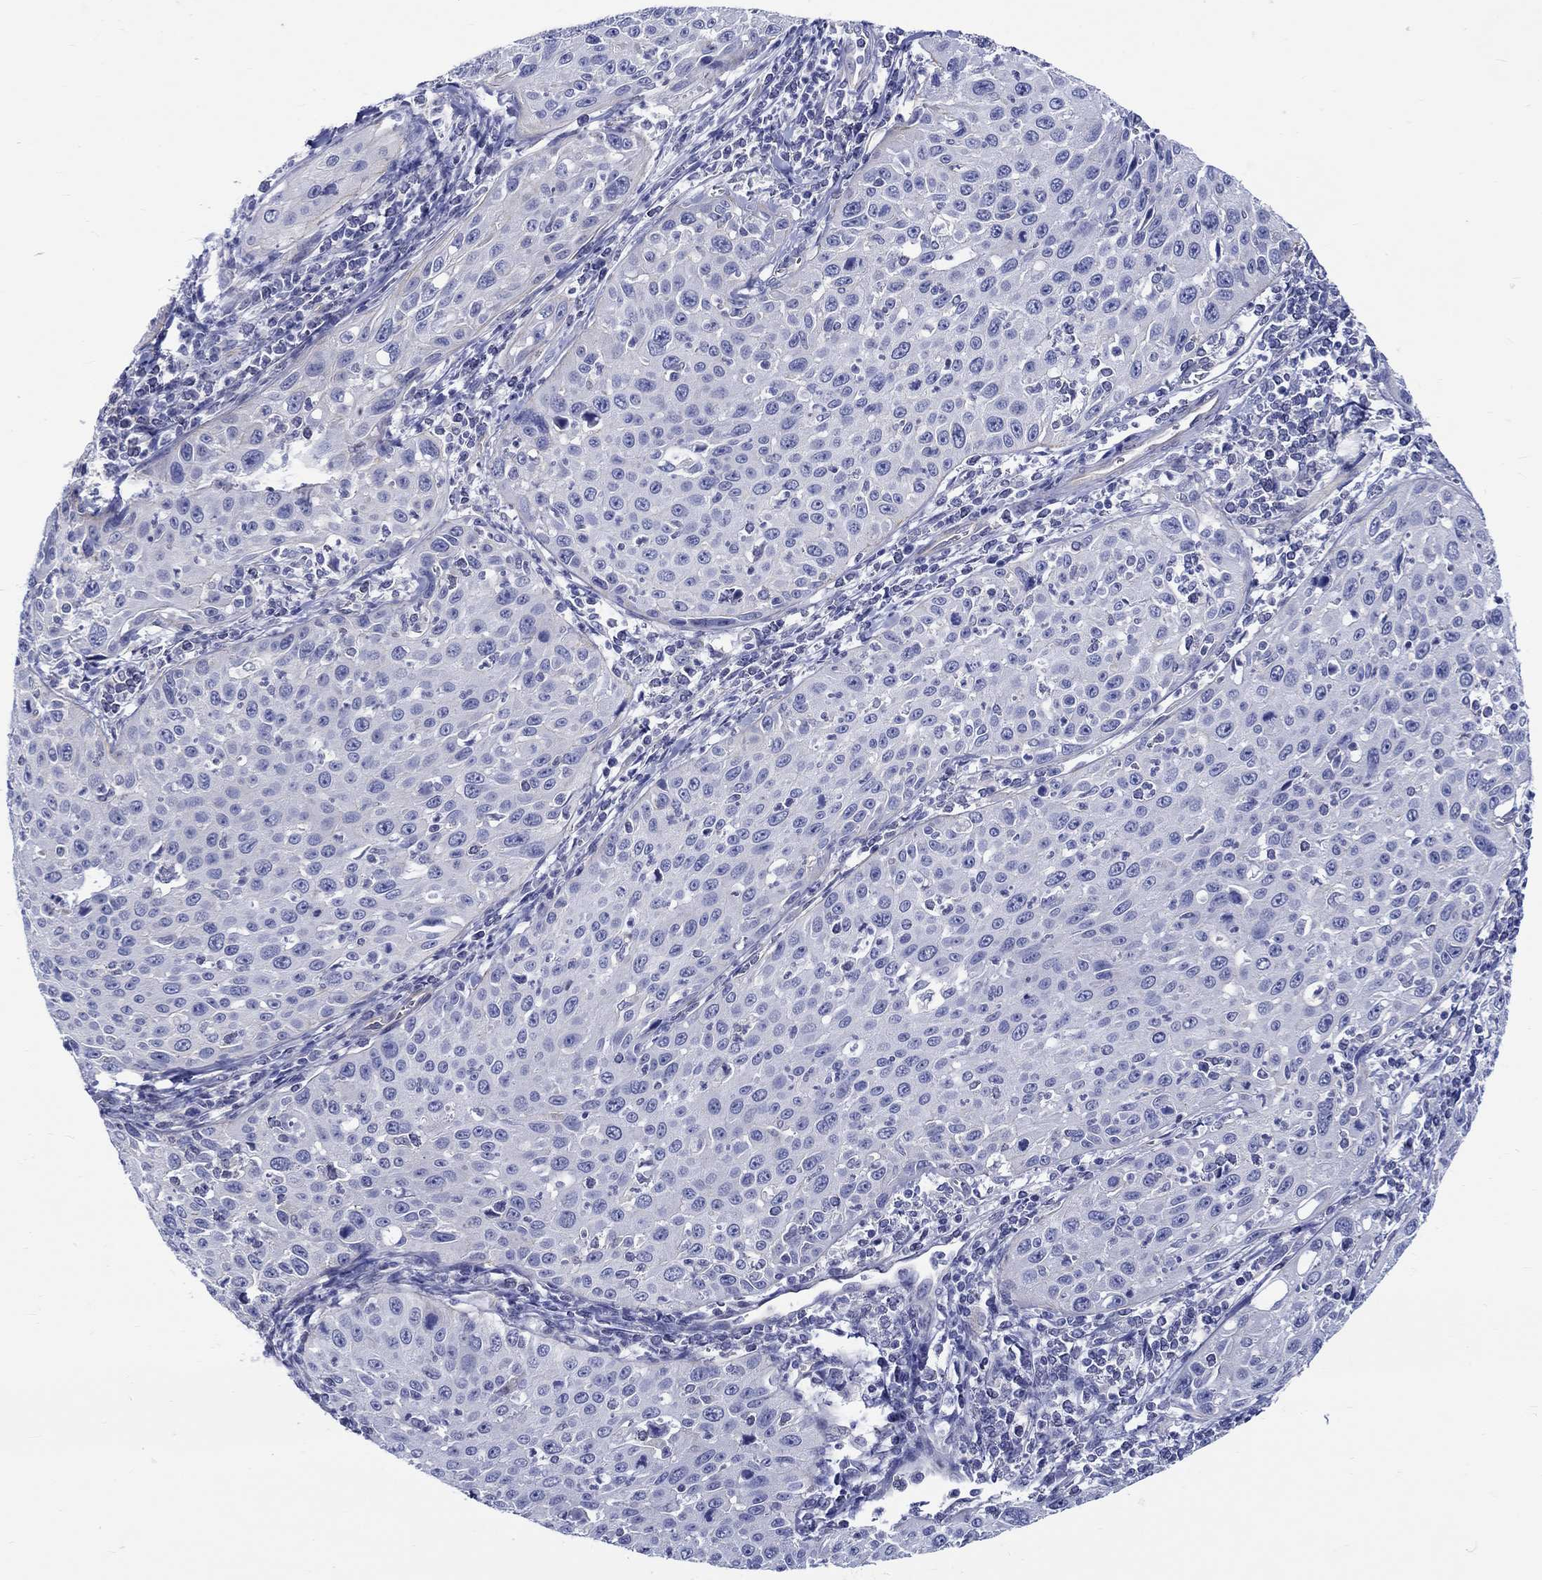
{"staining": {"intensity": "negative", "quantity": "none", "location": "none"}, "tissue": "cervical cancer", "cell_type": "Tumor cells", "image_type": "cancer", "snomed": [{"axis": "morphology", "description": "Squamous cell carcinoma, NOS"}, {"axis": "topography", "description": "Cervix"}], "caption": "This is a histopathology image of immunohistochemistry (IHC) staining of cervical cancer, which shows no staining in tumor cells. (Brightfield microscopy of DAB immunohistochemistry at high magnification).", "gene": "SH2D7", "patient": {"sex": "female", "age": 26}}